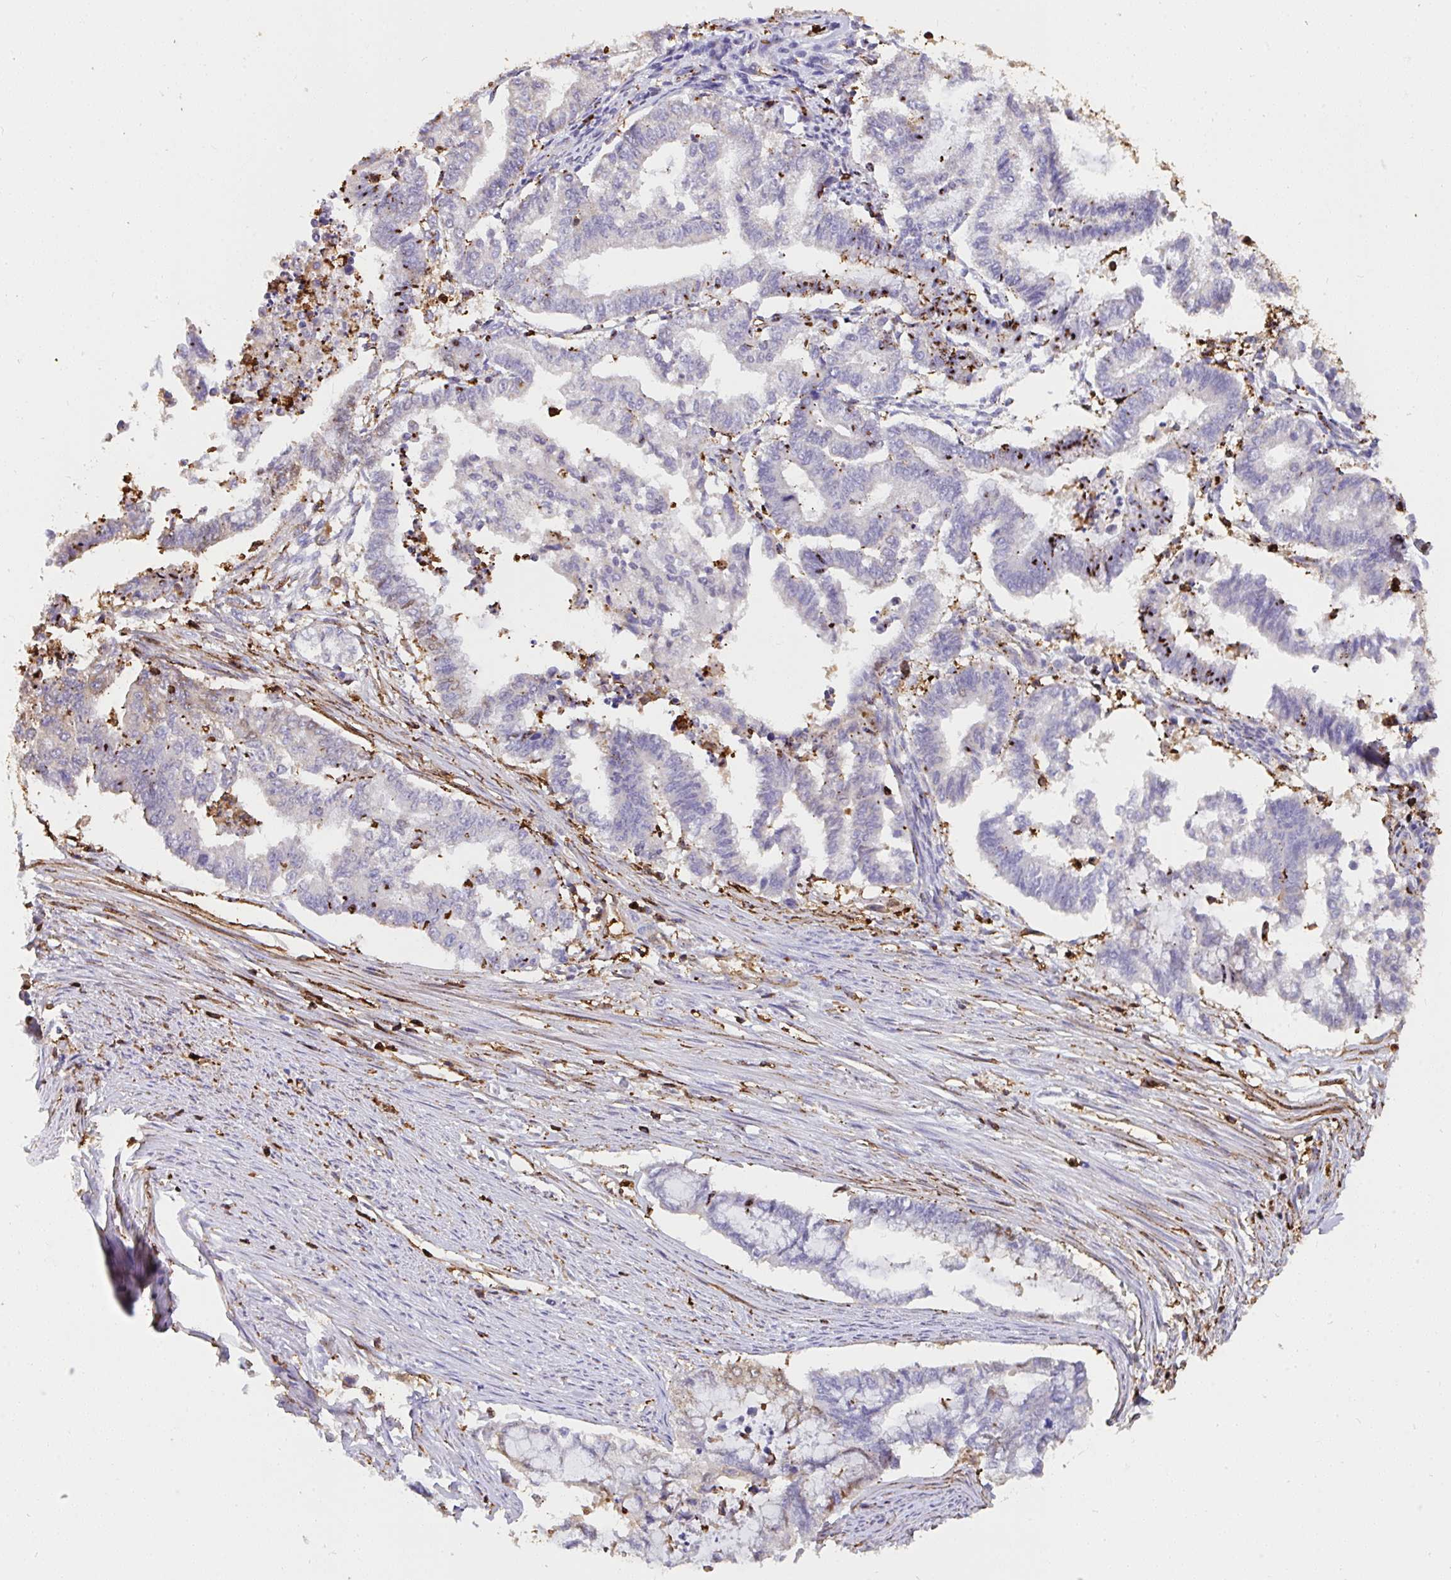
{"staining": {"intensity": "negative", "quantity": "none", "location": "none"}, "tissue": "endometrial cancer", "cell_type": "Tumor cells", "image_type": "cancer", "snomed": [{"axis": "morphology", "description": "Adenocarcinoma, NOS"}, {"axis": "topography", "description": "Endometrium"}], "caption": "DAB immunohistochemical staining of endometrial cancer shows no significant staining in tumor cells. The staining was performed using DAB (3,3'-diaminobenzidine) to visualize the protein expression in brown, while the nuclei were stained in blue with hematoxylin (Magnification: 20x).", "gene": "CFL1", "patient": {"sex": "female", "age": 79}}